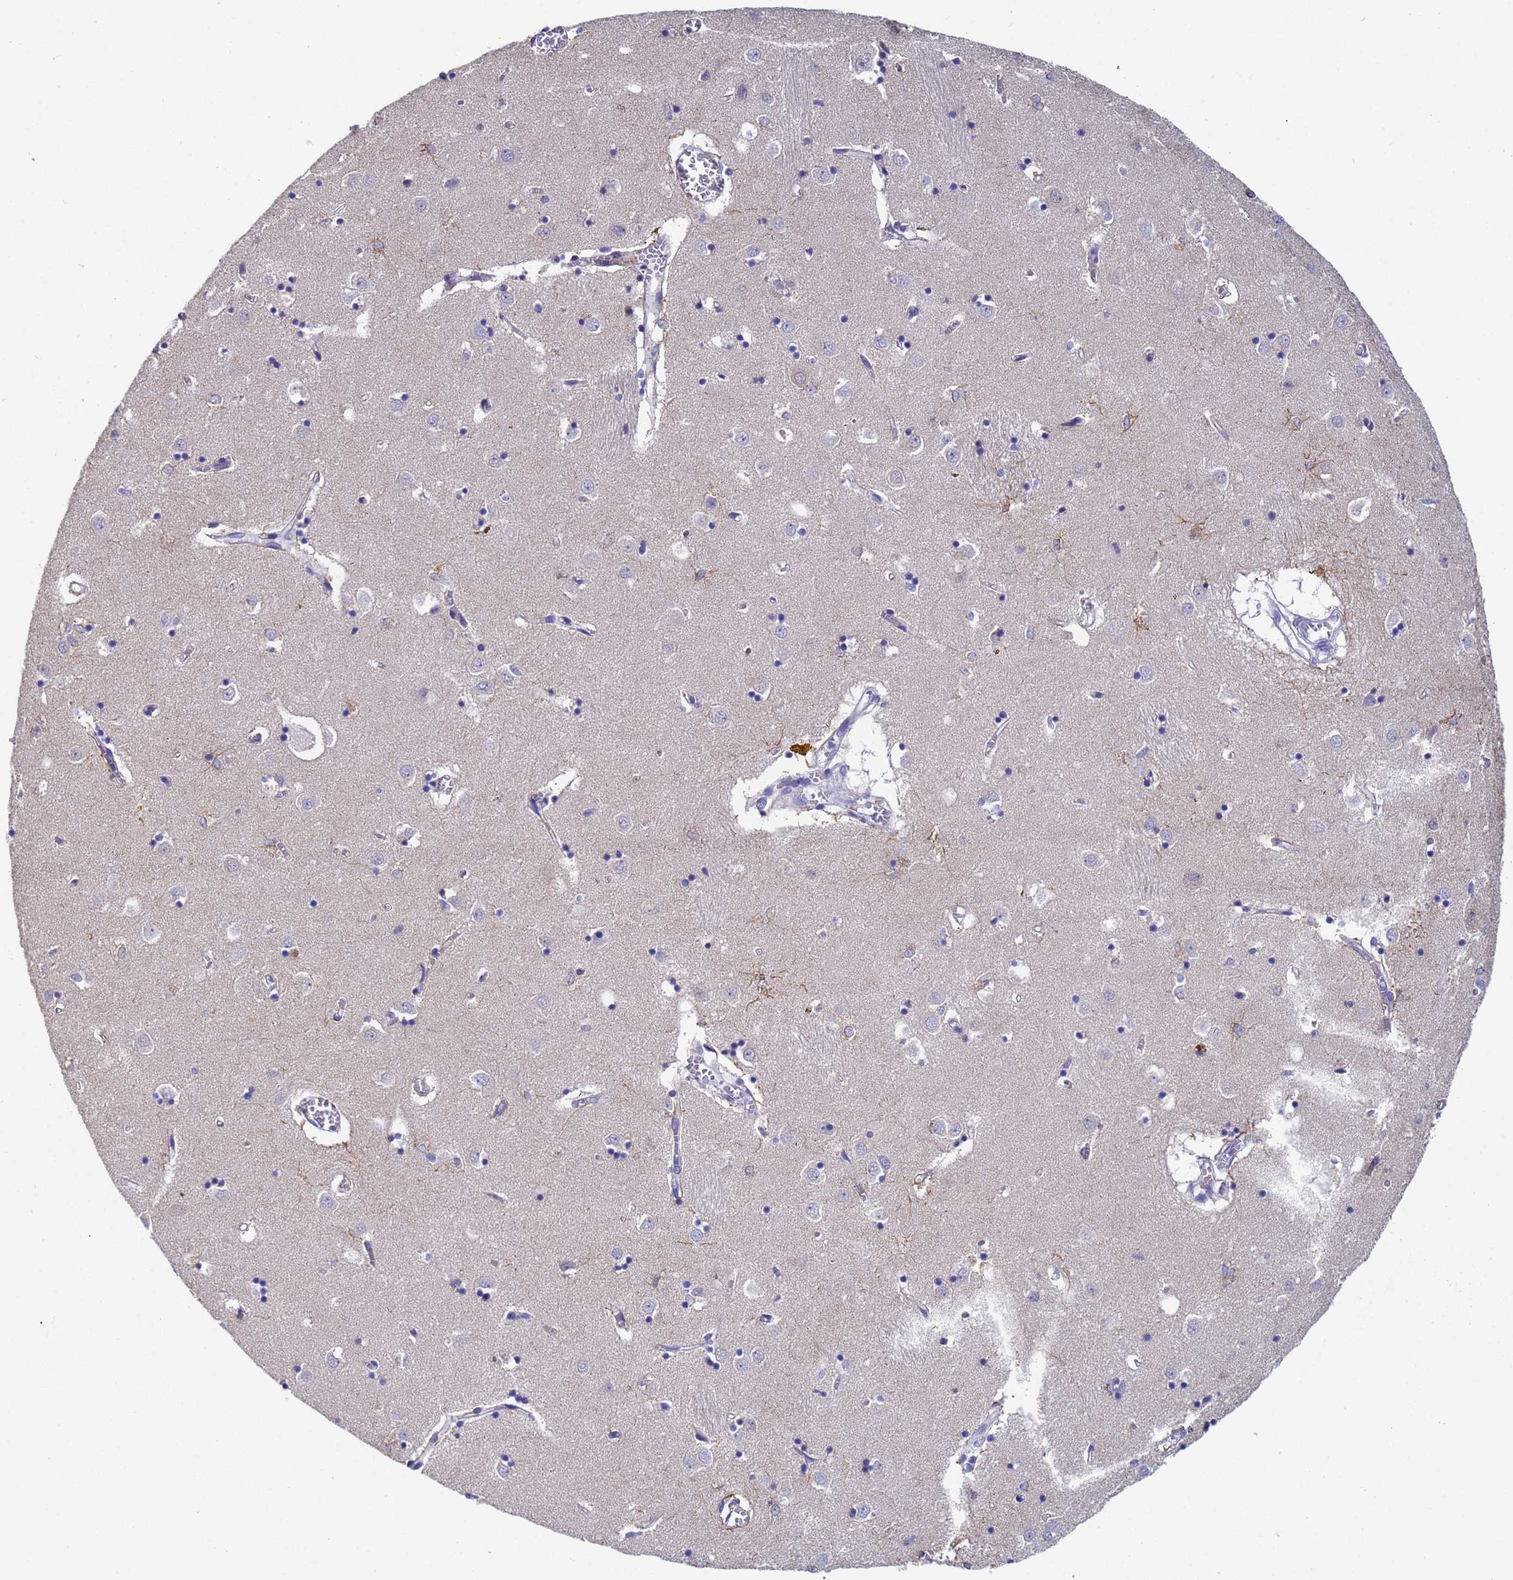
{"staining": {"intensity": "weak", "quantity": "<25%", "location": "cytoplasmic/membranous"}, "tissue": "caudate", "cell_type": "Glial cells", "image_type": "normal", "snomed": [{"axis": "morphology", "description": "Normal tissue, NOS"}, {"axis": "topography", "description": "Lateral ventricle wall"}], "caption": "Immunohistochemistry (IHC) micrograph of benign human caudate stained for a protein (brown), which demonstrates no staining in glial cells.", "gene": "IHO1", "patient": {"sex": "male", "age": 70}}